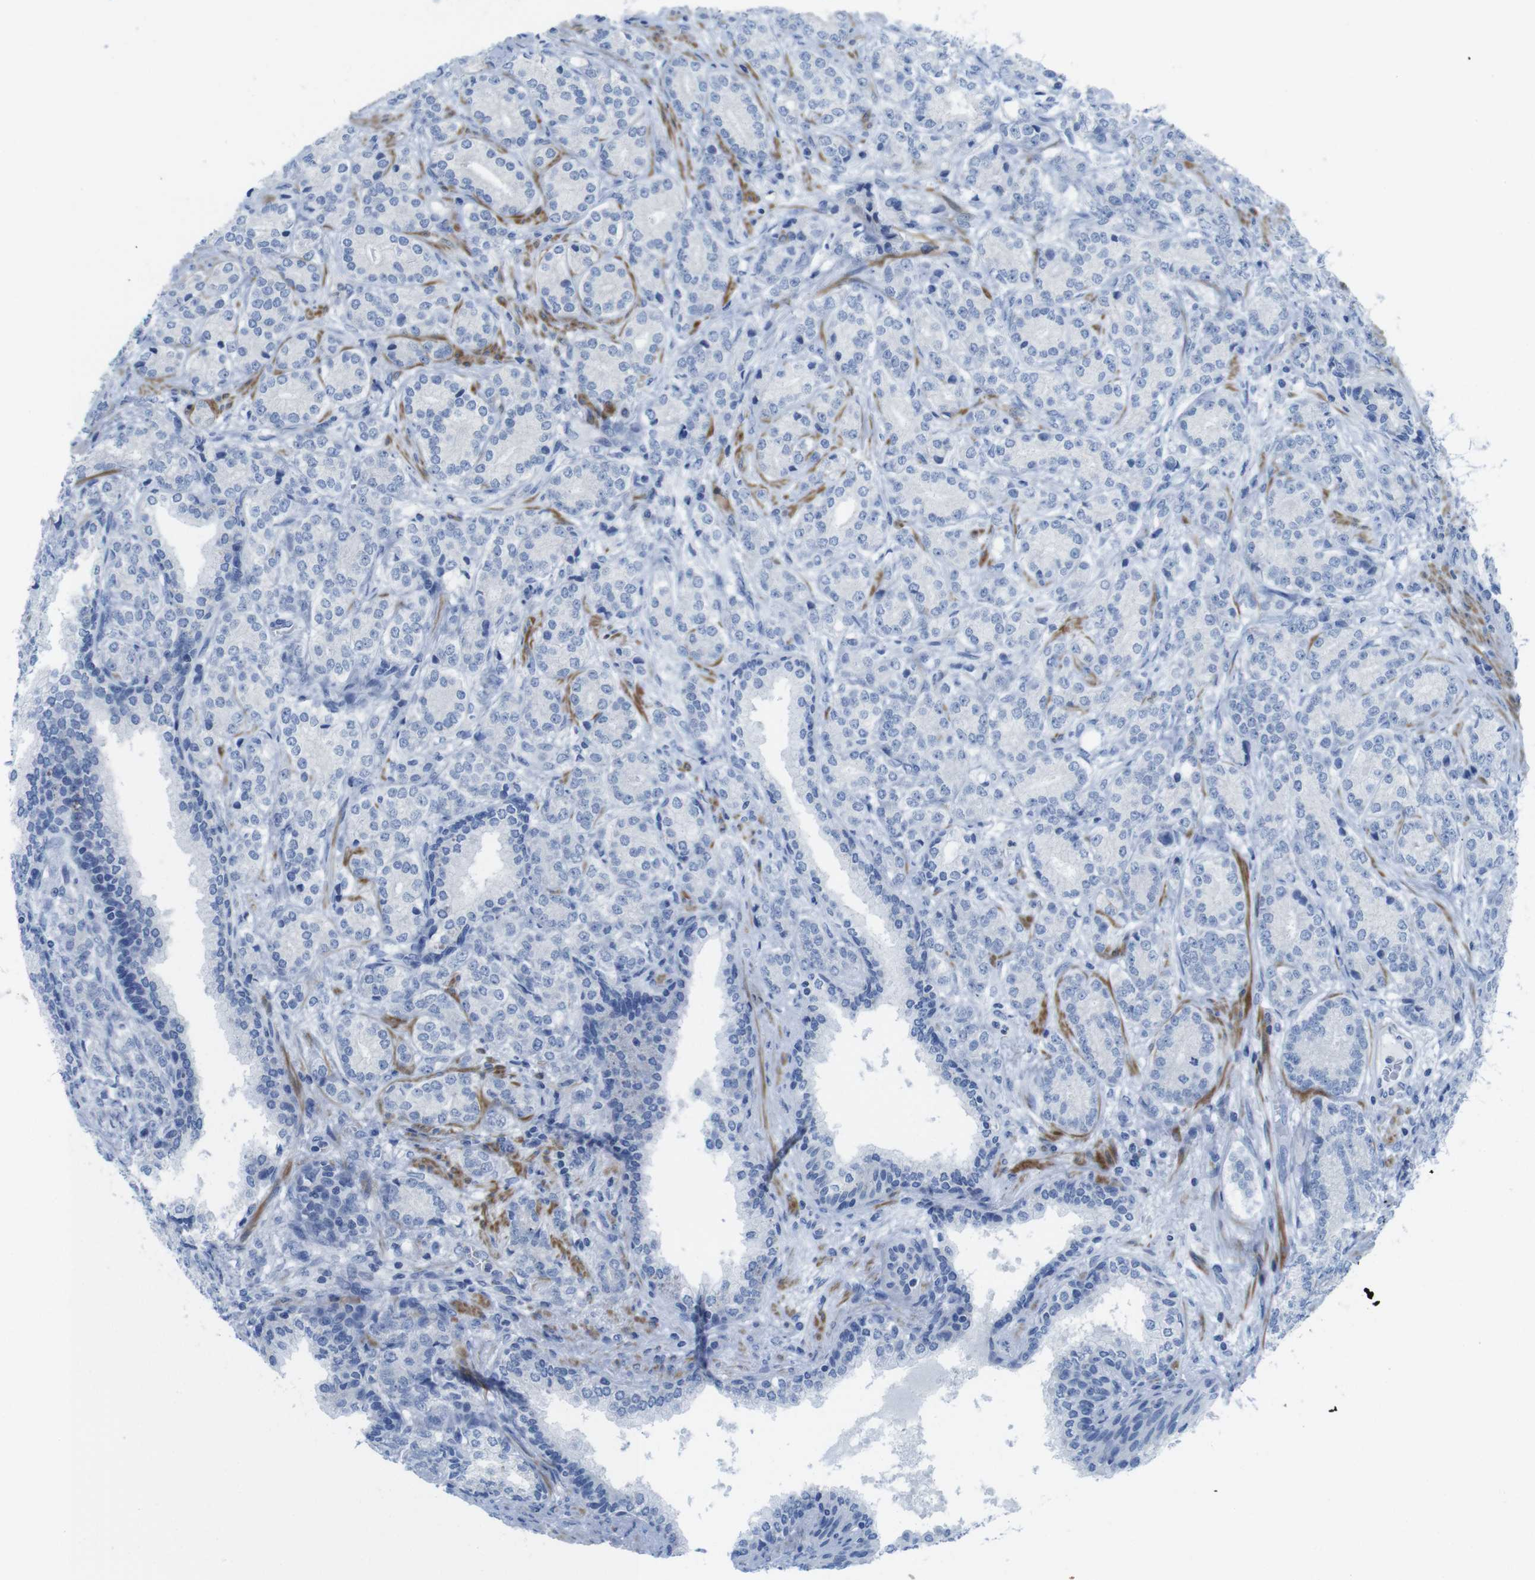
{"staining": {"intensity": "negative", "quantity": "none", "location": "none"}, "tissue": "prostate cancer", "cell_type": "Tumor cells", "image_type": "cancer", "snomed": [{"axis": "morphology", "description": "Adenocarcinoma, High grade"}, {"axis": "topography", "description": "Prostate"}], "caption": "Immunohistochemistry micrograph of human prostate cancer (high-grade adenocarcinoma) stained for a protein (brown), which shows no expression in tumor cells. (DAB (3,3'-diaminobenzidine) IHC, high magnification).", "gene": "ASIC5", "patient": {"sex": "male", "age": 61}}